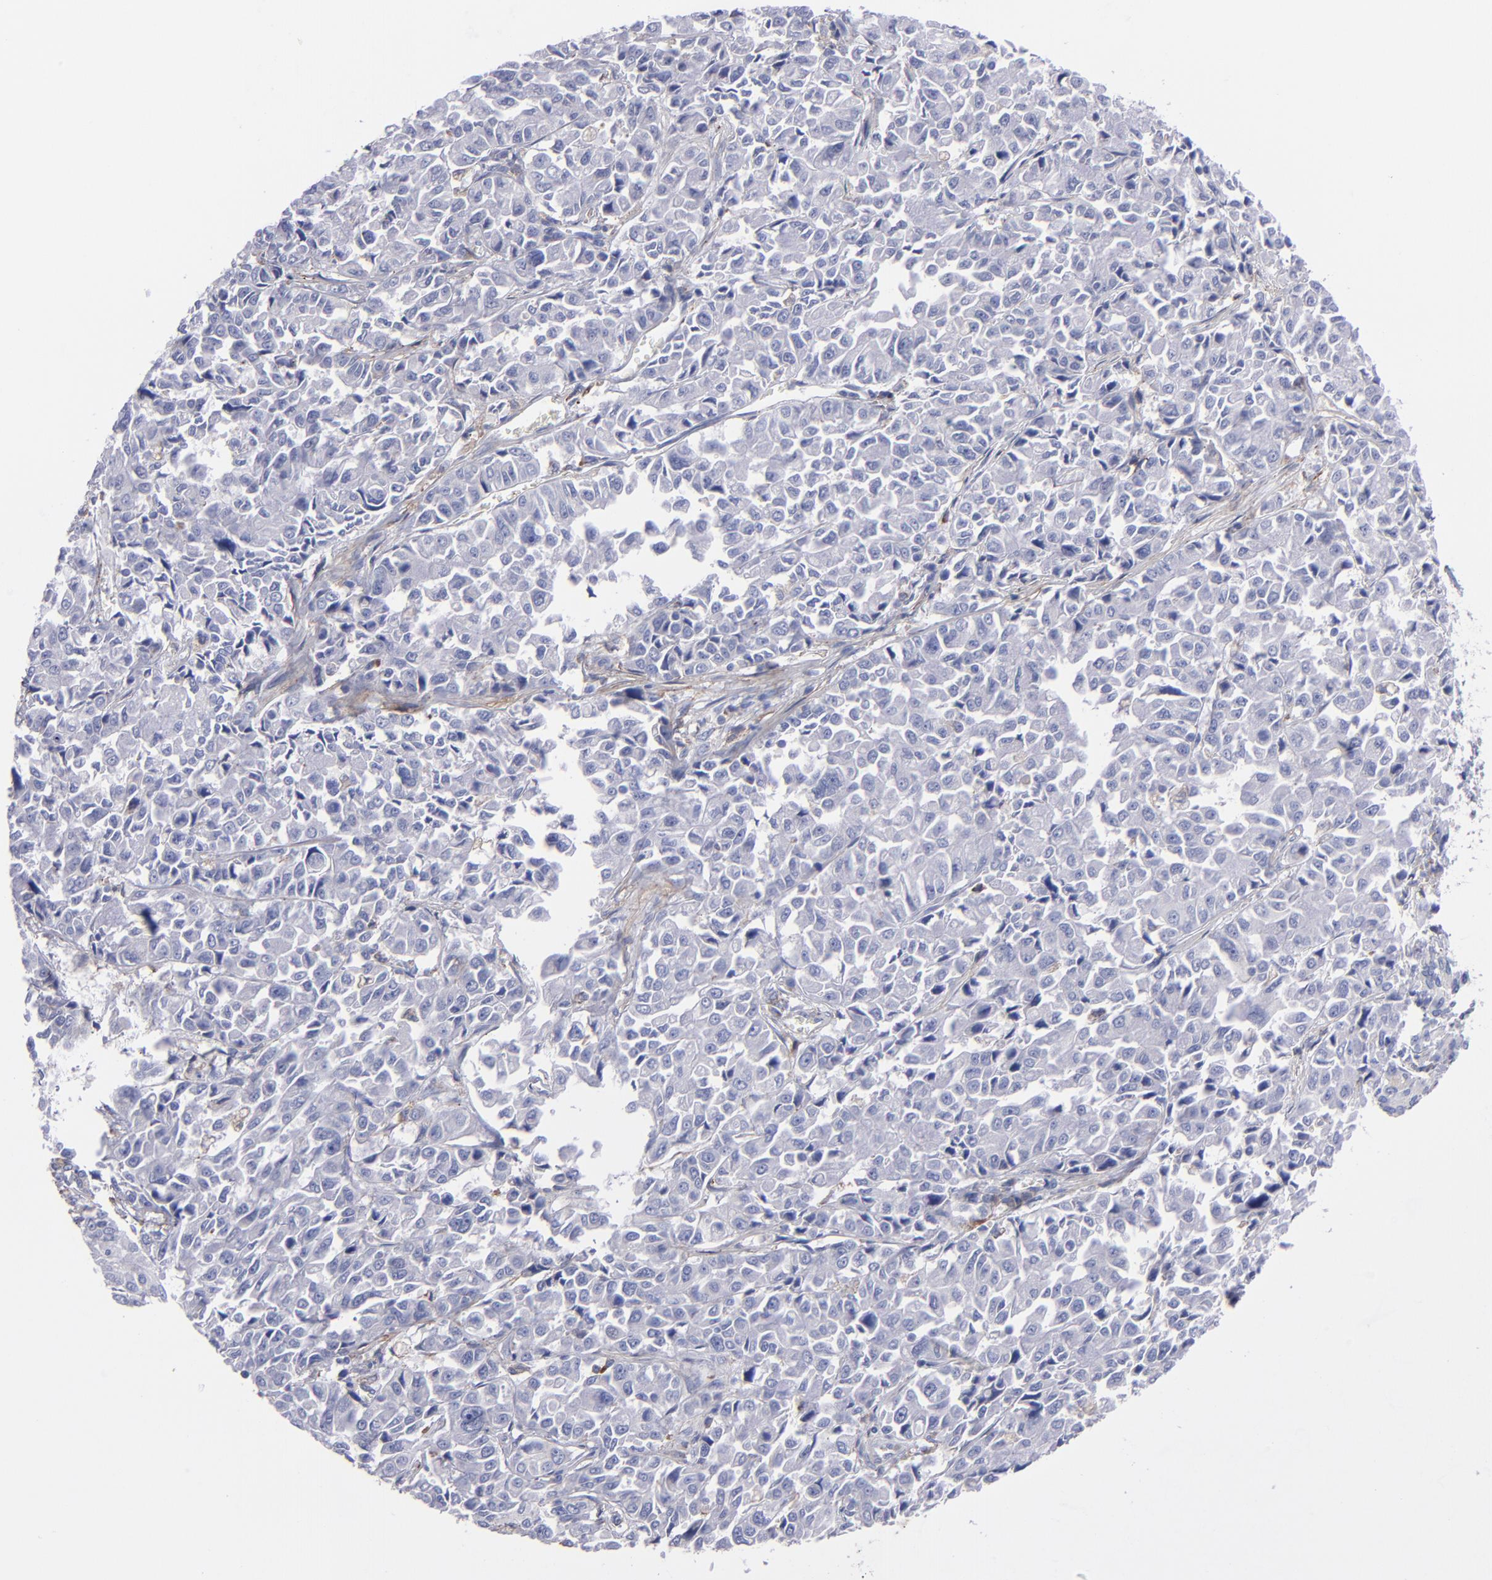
{"staining": {"intensity": "weak", "quantity": "<25%", "location": "cytoplasmic/membranous"}, "tissue": "pancreatic cancer", "cell_type": "Tumor cells", "image_type": "cancer", "snomed": [{"axis": "morphology", "description": "Adenocarcinoma, NOS"}, {"axis": "topography", "description": "Pancreas"}], "caption": "Human pancreatic cancer stained for a protein using immunohistochemistry (IHC) shows no staining in tumor cells.", "gene": "MFGE8", "patient": {"sex": "female", "age": 52}}